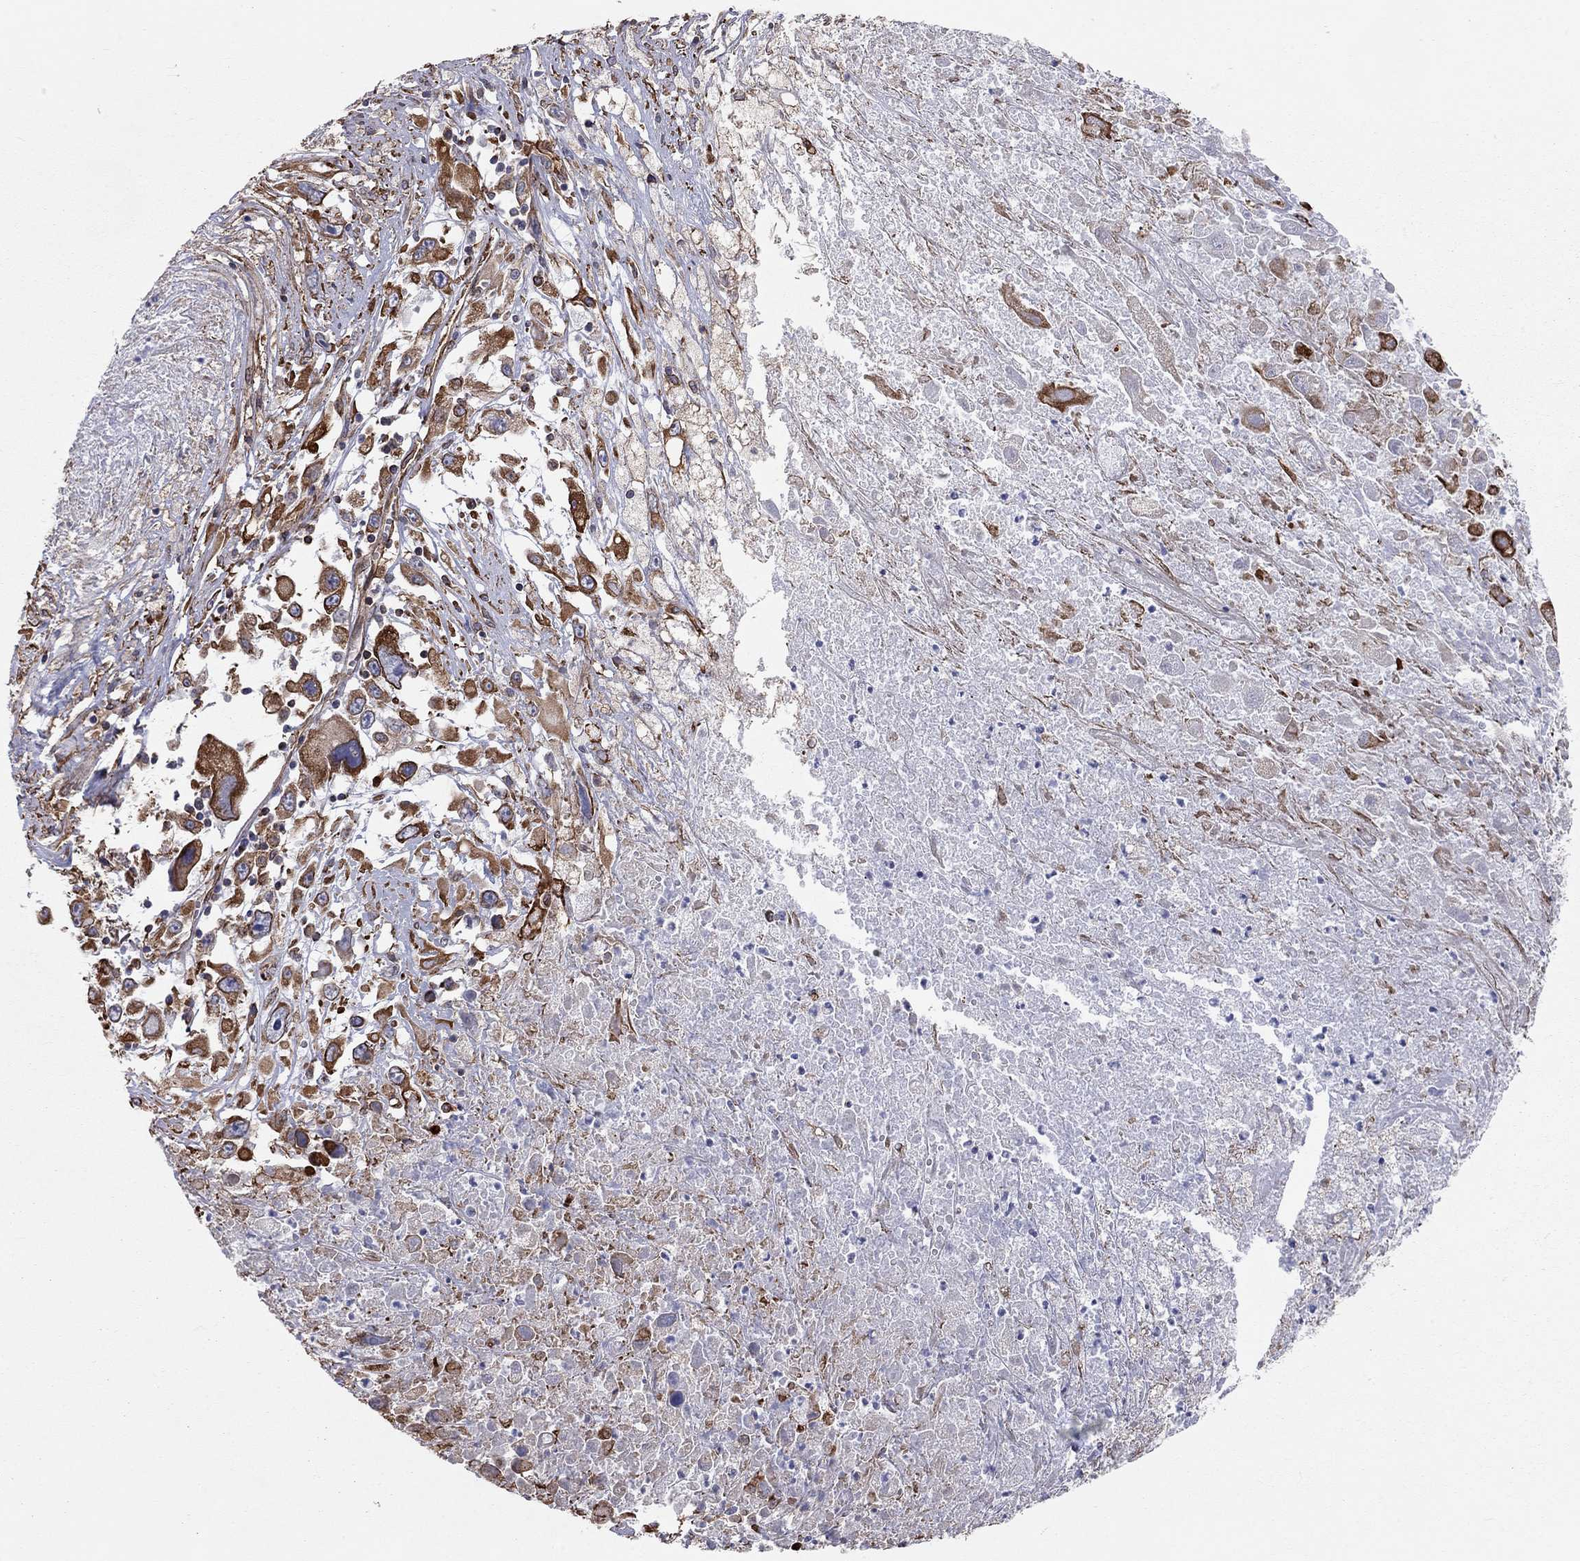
{"staining": {"intensity": "strong", "quantity": ">75%", "location": "cytoplasmic/membranous"}, "tissue": "melanoma", "cell_type": "Tumor cells", "image_type": "cancer", "snomed": [{"axis": "morphology", "description": "Malignant melanoma, Metastatic site"}, {"axis": "topography", "description": "Lymph node"}], "caption": "IHC of human melanoma reveals high levels of strong cytoplasmic/membranous staining in approximately >75% of tumor cells.", "gene": "BICDL2", "patient": {"sex": "male", "age": 50}}